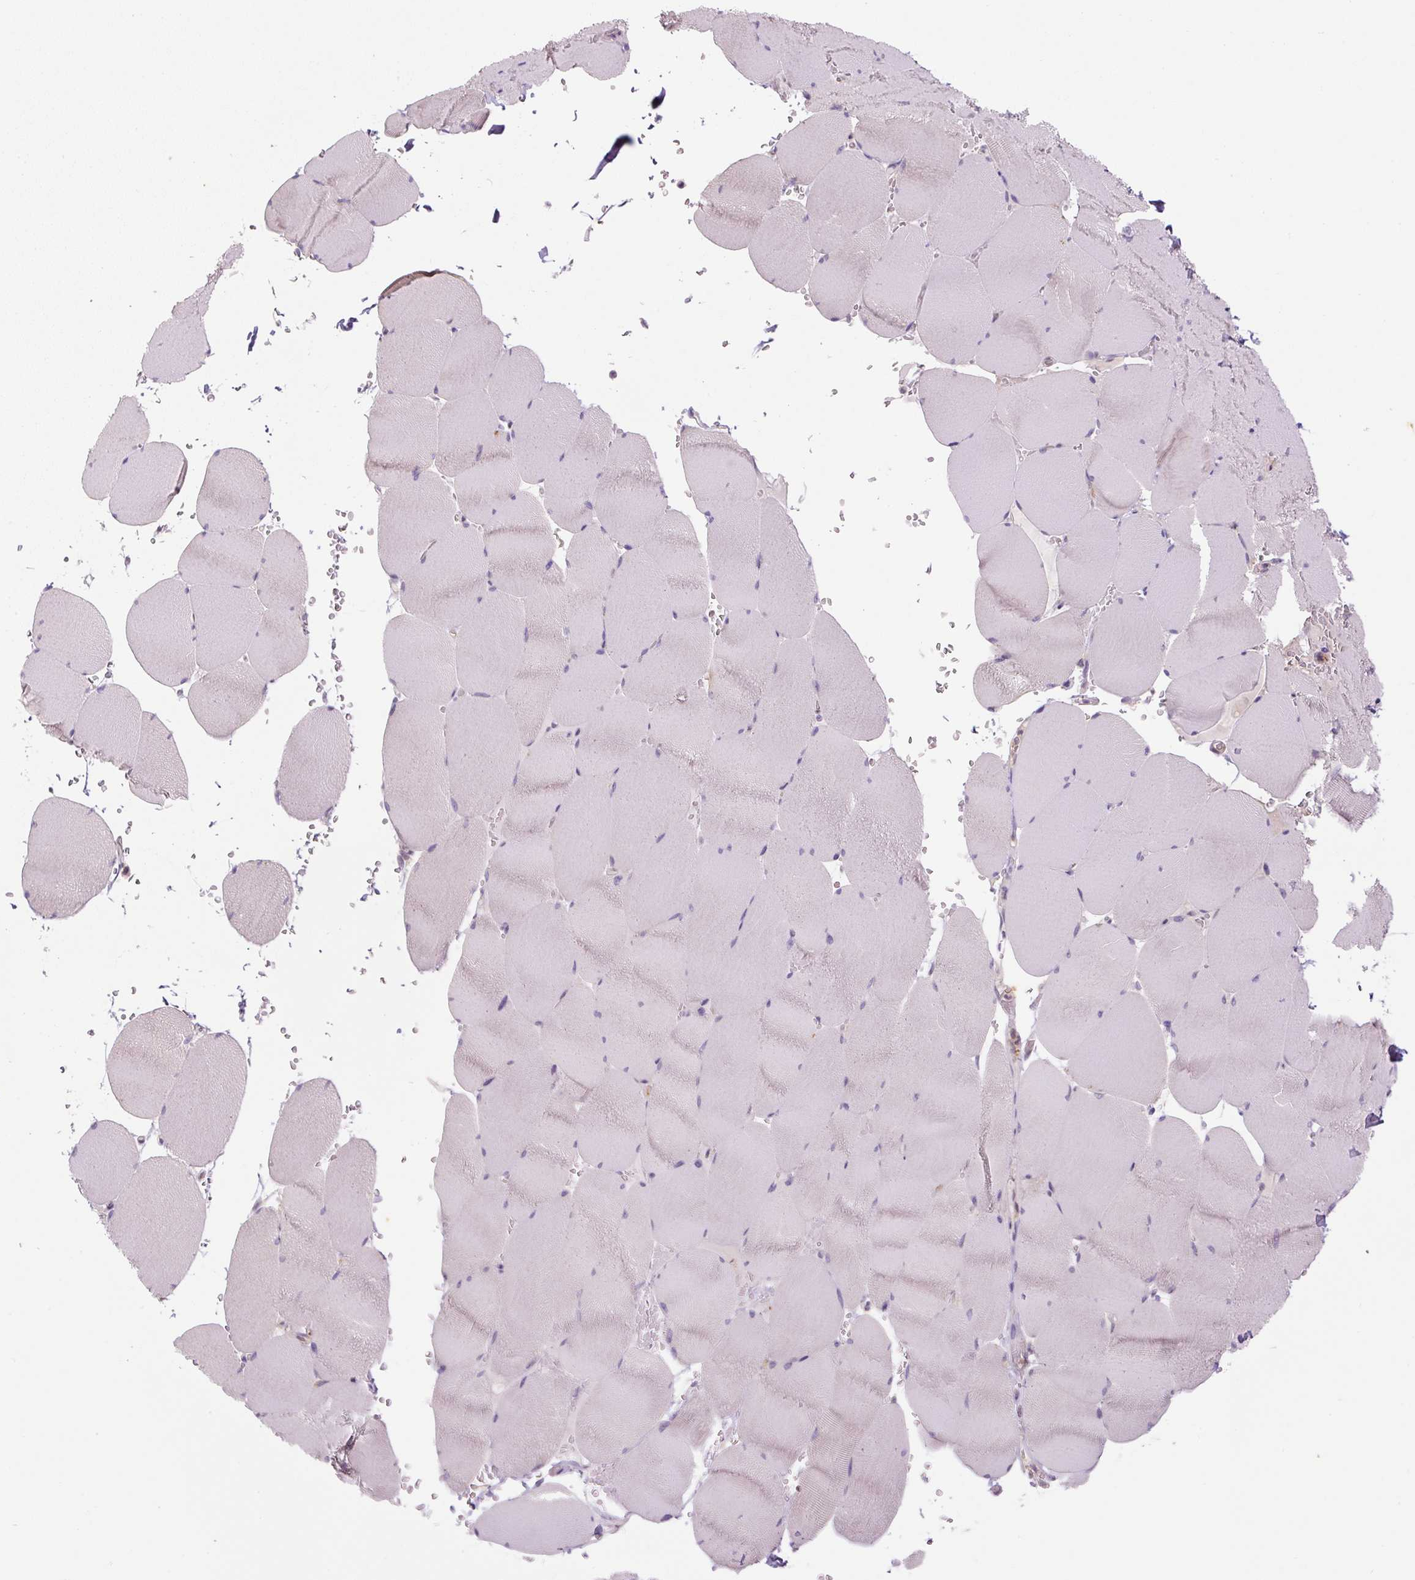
{"staining": {"intensity": "negative", "quantity": "none", "location": "none"}, "tissue": "skeletal muscle", "cell_type": "Myocytes", "image_type": "normal", "snomed": [{"axis": "morphology", "description": "Normal tissue, NOS"}, {"axis": "topography", "description": "Skeletal muscle"}, {"axis": "topography", "description": "Head-Neck"}], "caption": "Skeletal muscle was stained to show a protein in brown. There is no significant staining in myocytes. (Brightfield microscopy of DAB (3,3'-diaminobenzidine) immunohistochemistry (IHC) at high magnification).", "gene": "SPSB2", "patient": {"sex": "male", "age": 66}}